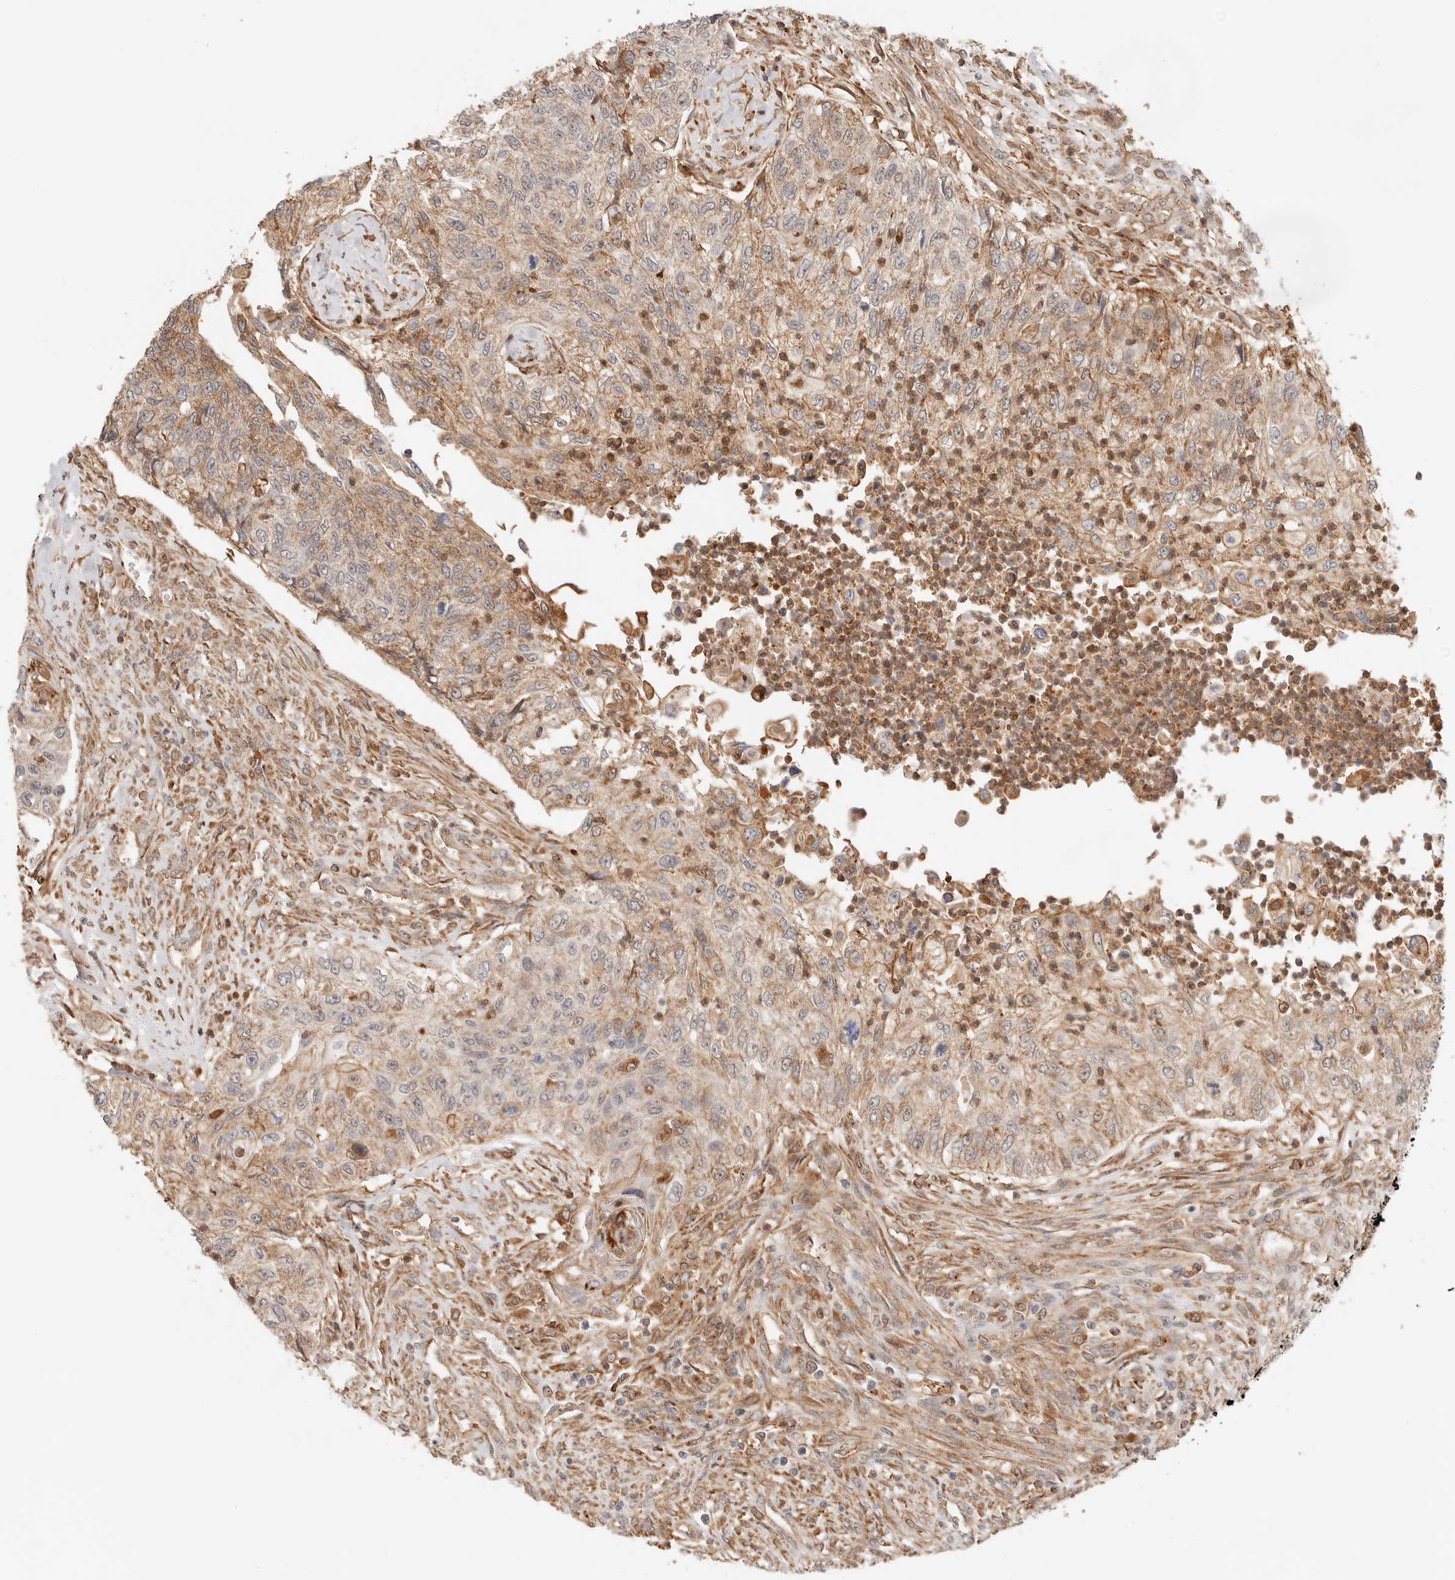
{"staining": {"intensity": "weak", "quantity": ">75%", "location": "cytoplasmic/membranous"}, "tissue": "urothelial cancer", "cell_type": "Tumor cells", "image_type": "cancer", "snomed": [{"axis": "morphology", "description": "Urothelial carcinoma, High grade"}, {"axis": "topography", "description": "Urinary bladder"}], "caption": "A high-resolution photomicrograph shows immunohistochemistry staining of high-grade urothelial carcinoma, which shows weak cytoplasmic/membranous expression in approximately >75% of tumor cells. (Stains: DAB in brown, nuclei in blue, Microscopy: brightfield microscopy at high magnification).", "gene": "HEXD", "patient": {"sex": "female", "age": 60}}